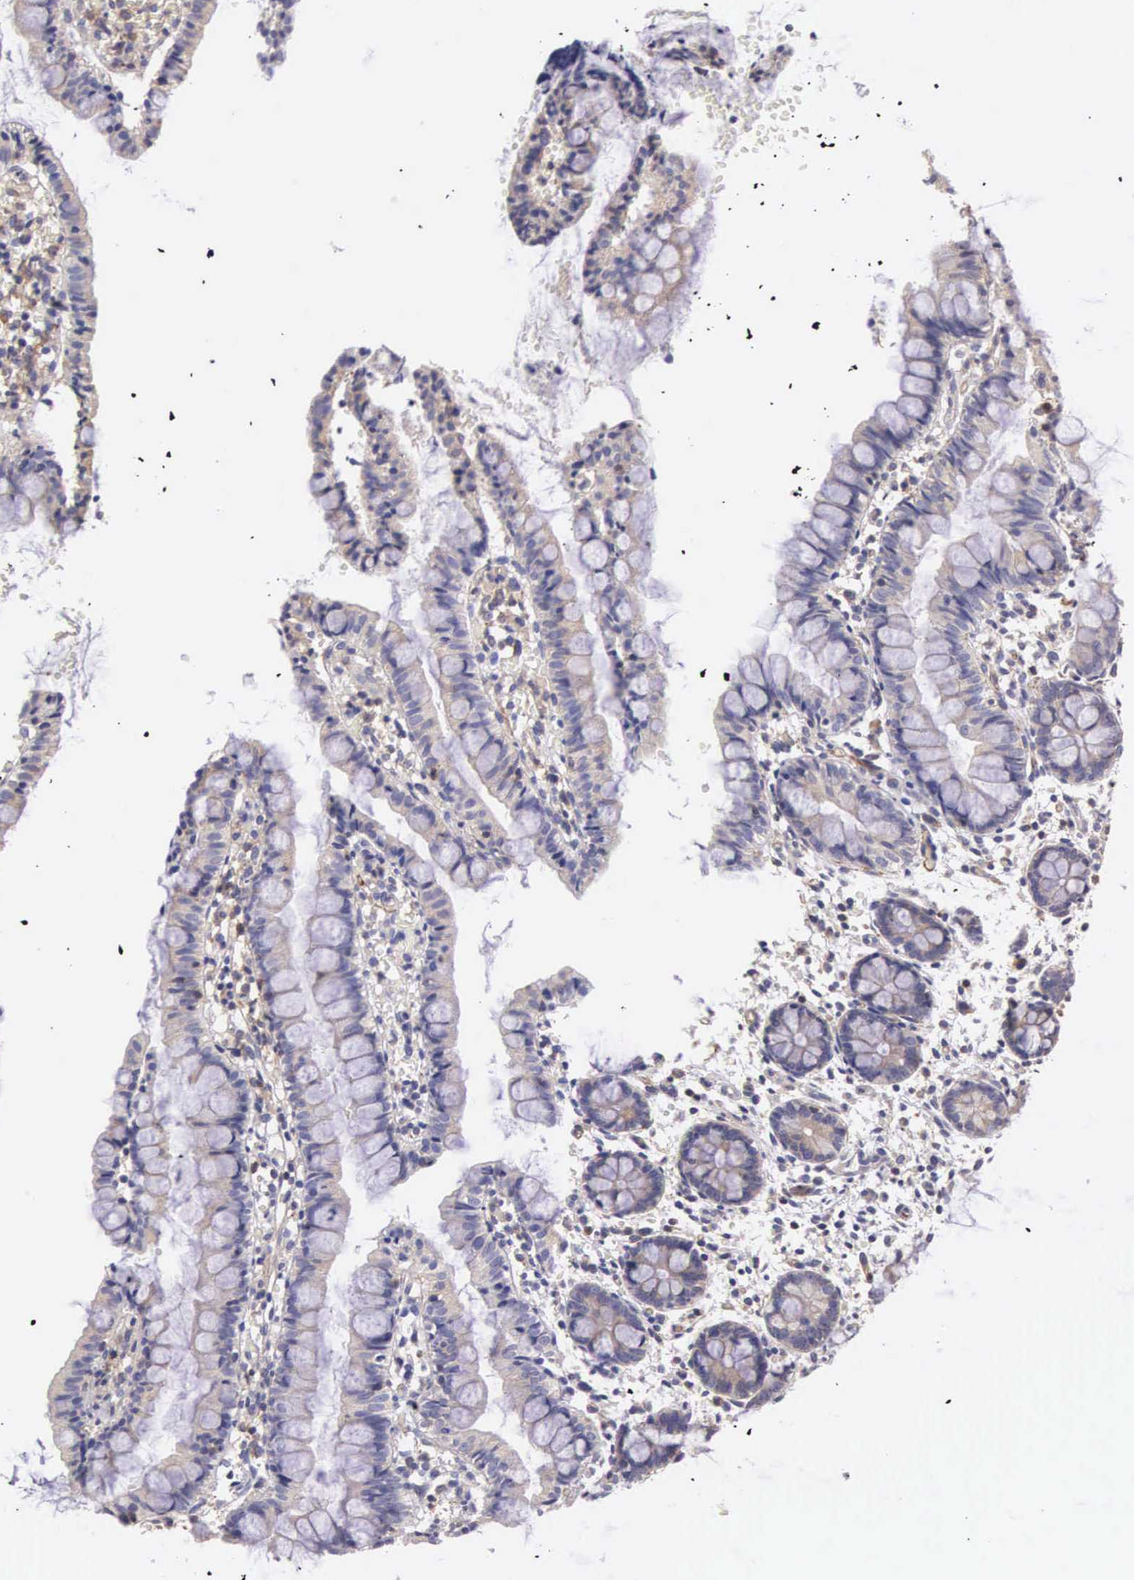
{"staining": {"intensity": "negative", "quantity": "none", "location": "none"}, "tissue": "small intestine", "cell_type": "Glandular cells", "image_type": "normal", "snomed": [{"axis": "morphology", "description": "Normal tissue, NOS"}, {"axis": "topography", "description": "Small intestine"}], "caption": "Immunohistochemical staining of normal human small intestine shows no significant positivity in glandular cells.", "gene": "OSBPL3", "patient": {"sex": "male", "age": 1}}